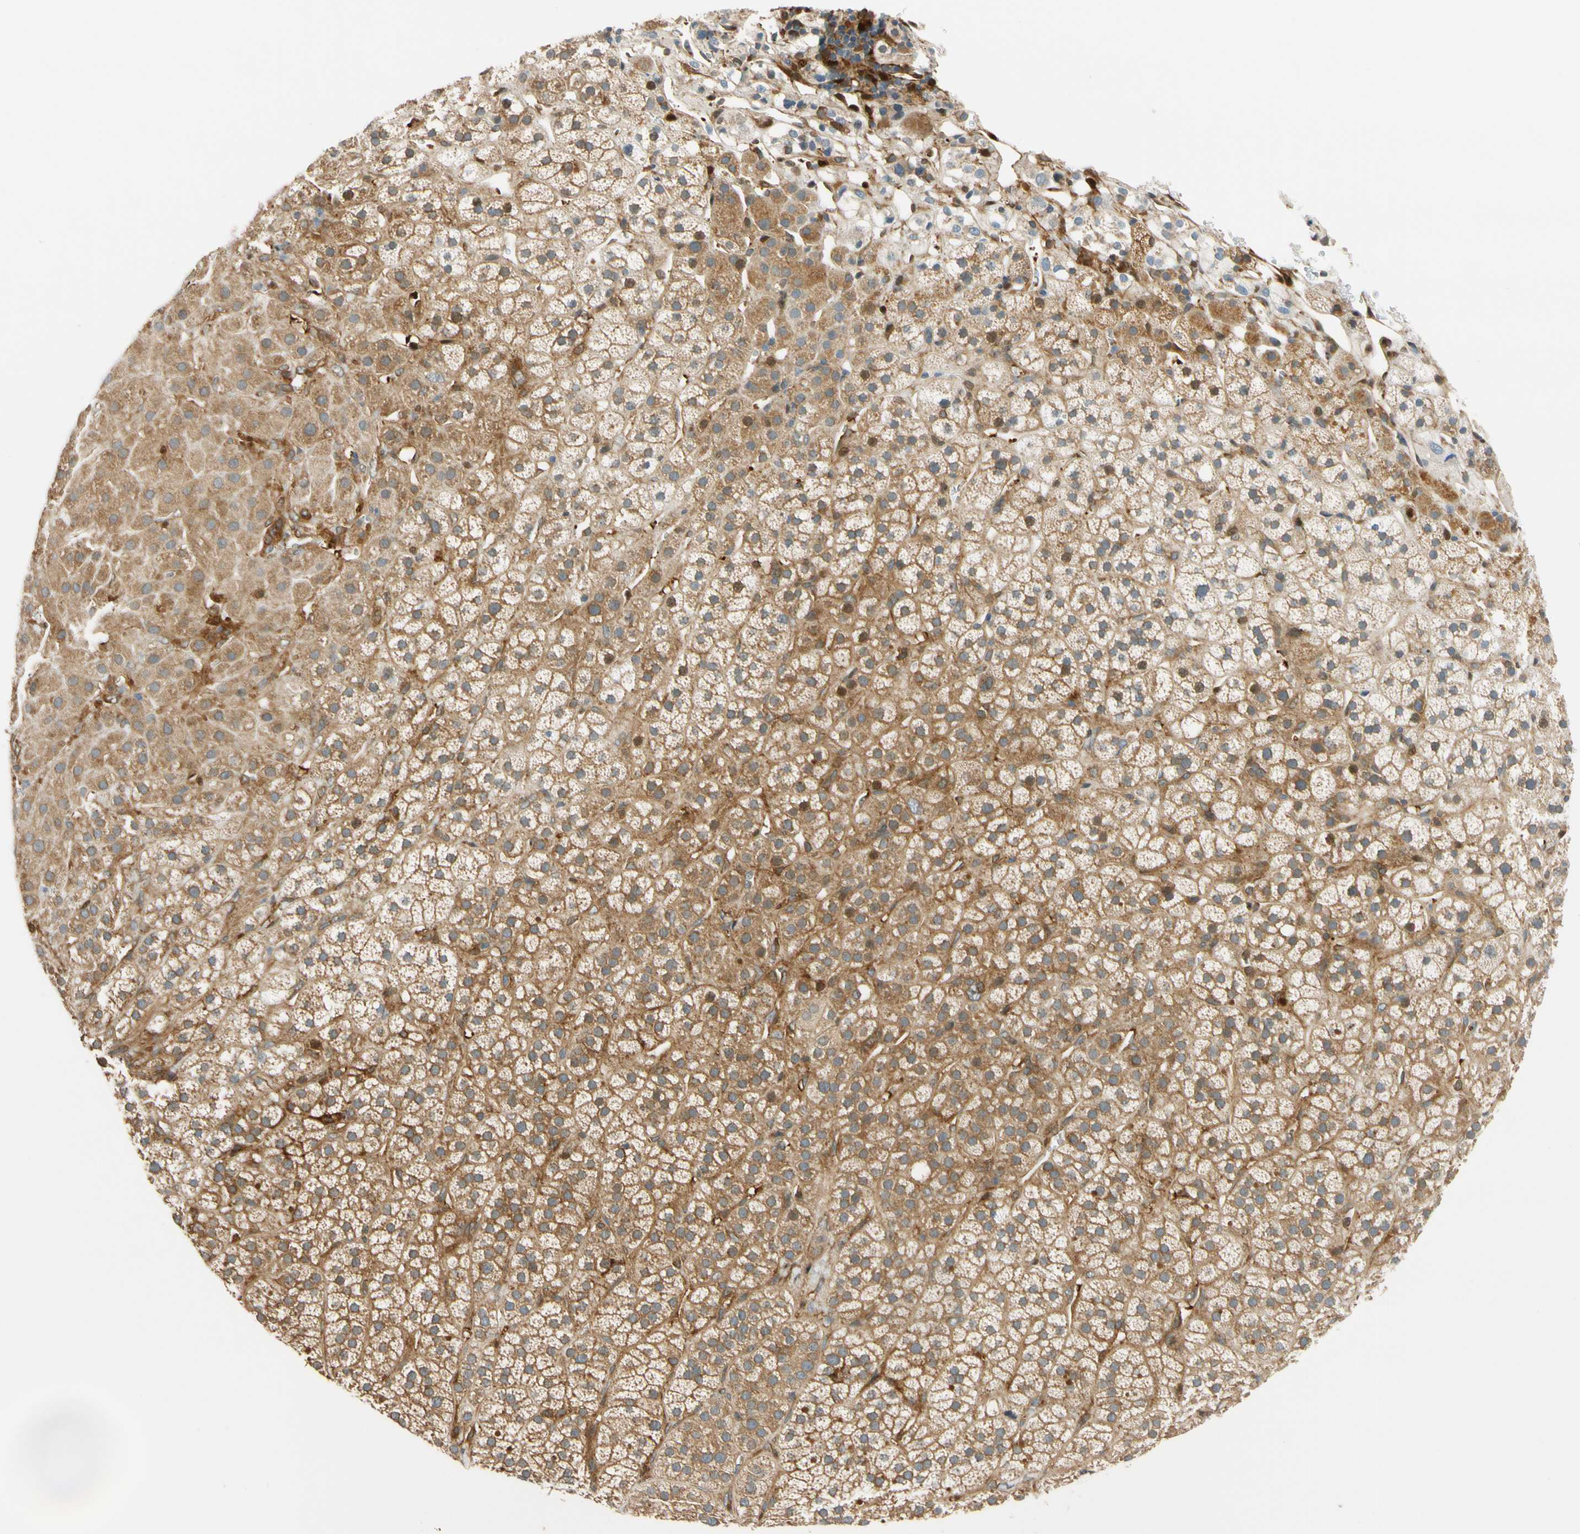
{"staining": {"intensity": "moderate", "quantity": ">75%", "location": "cytoplasmic/membranous"}, "tissue": "adrenal gland", "cell_type": "Glandular cells", "image_type": "normal", "snomed": [{"axis": "morphology", "description": "Normal tissue, NOS"}, {"axis": "topography", "description": "Adrenal gland"}], "caption": "Immunohistochemistry histopathology image of benign human adrenal gland stained for a protein (brown), which exhibits medium levels of moderate cytoplasmic/membranous expression in about >75% of glandular cells.", "gene": "PARP14", "patient": {"sex": "male", "age": 56}}